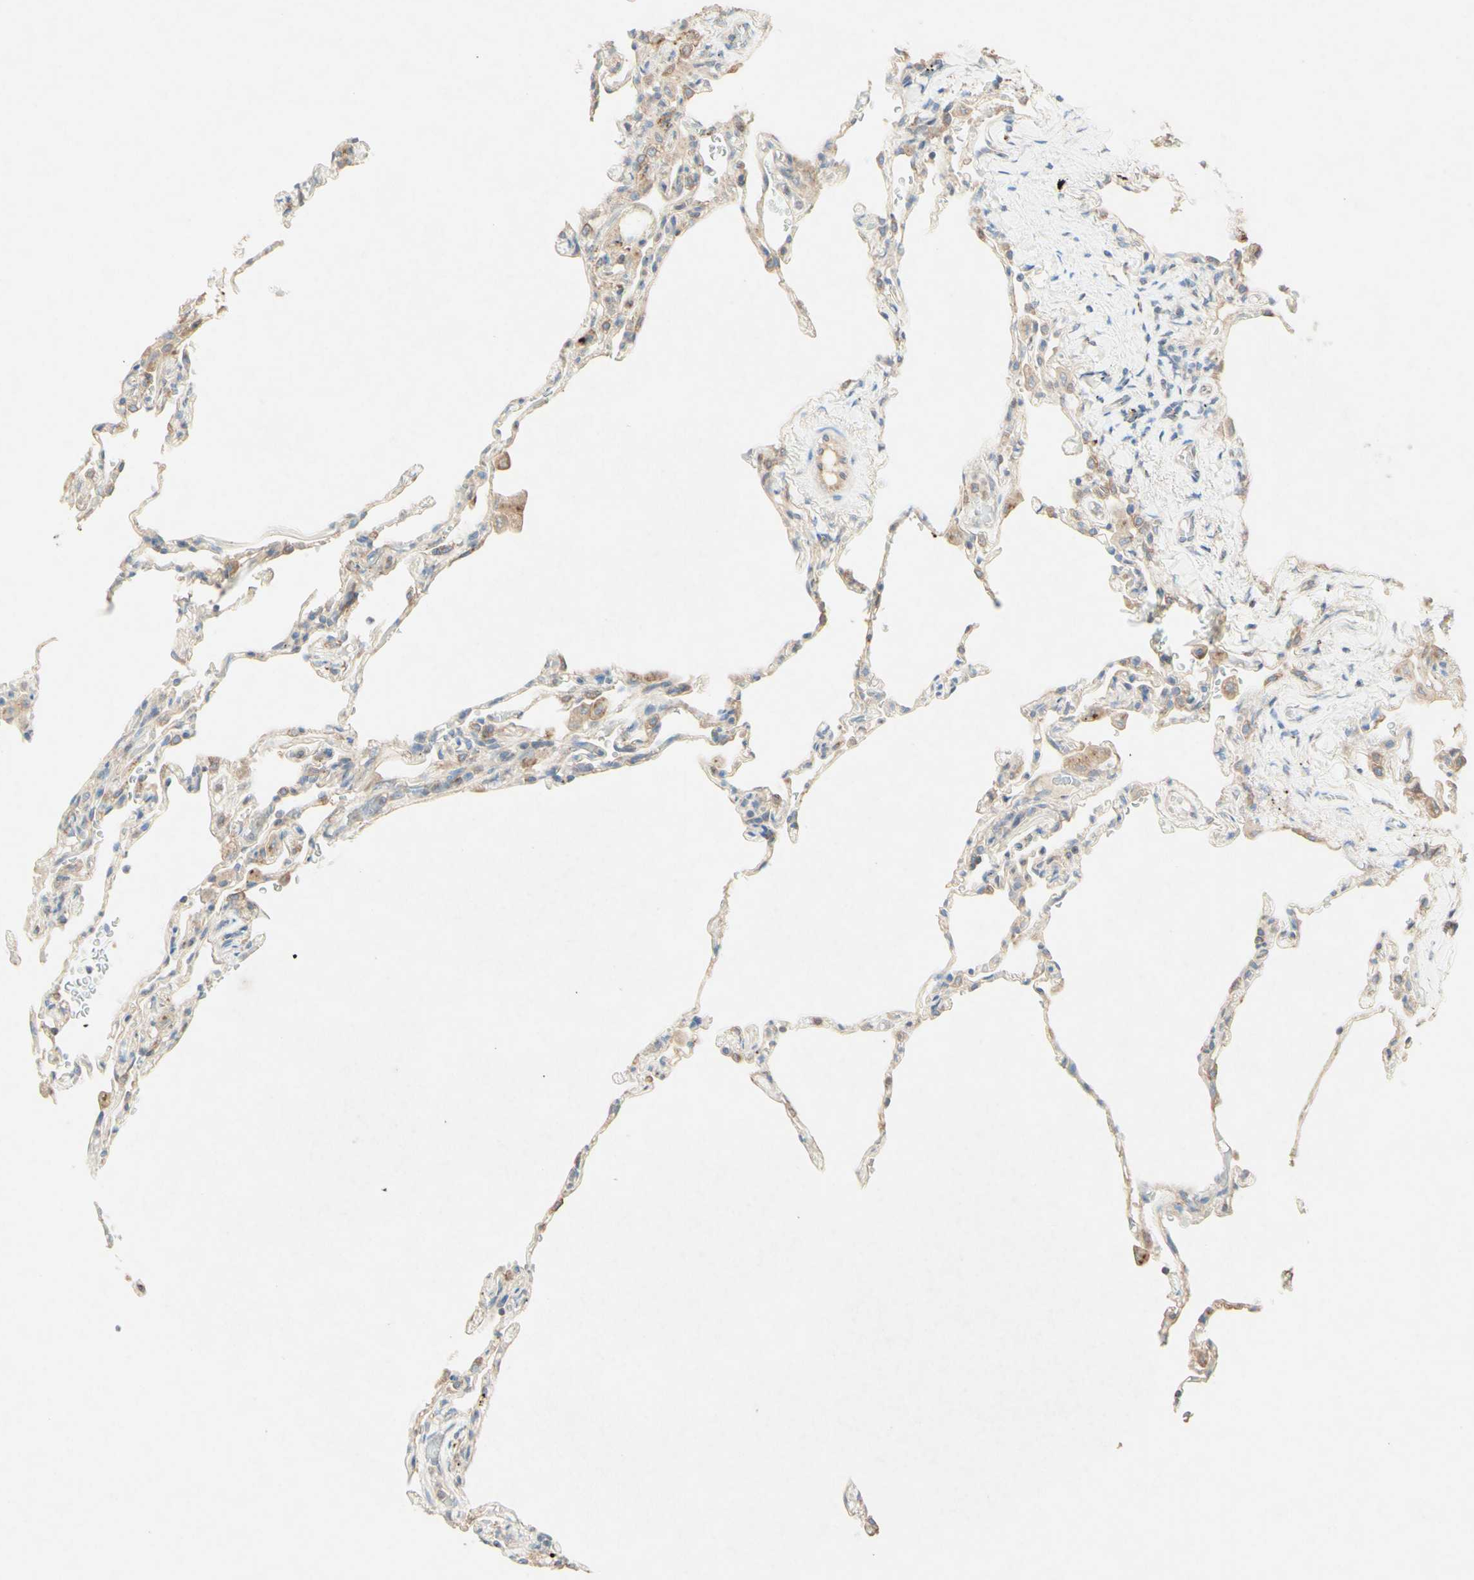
{"staining": {"intensity": "weak", "quantity": "25%-75%", "location": "cytoplasmic/membranous"}, "tissue": "lung", "cell_type": "Alveolar cells", "image_type": "normal", "snomed": [{"axis": "morphology", "description": "Normal tissue, NOS"}, {"axis": "topography", "description": "Lung"}], "caption": "Protein staining by IHC demonstrates weak cytoplasmic/membranous positivity in approximately 25%-75% of alveolar cells in normal lung.", "gene": "MTM1", "patient": {"sex": "male", "age": 59}}